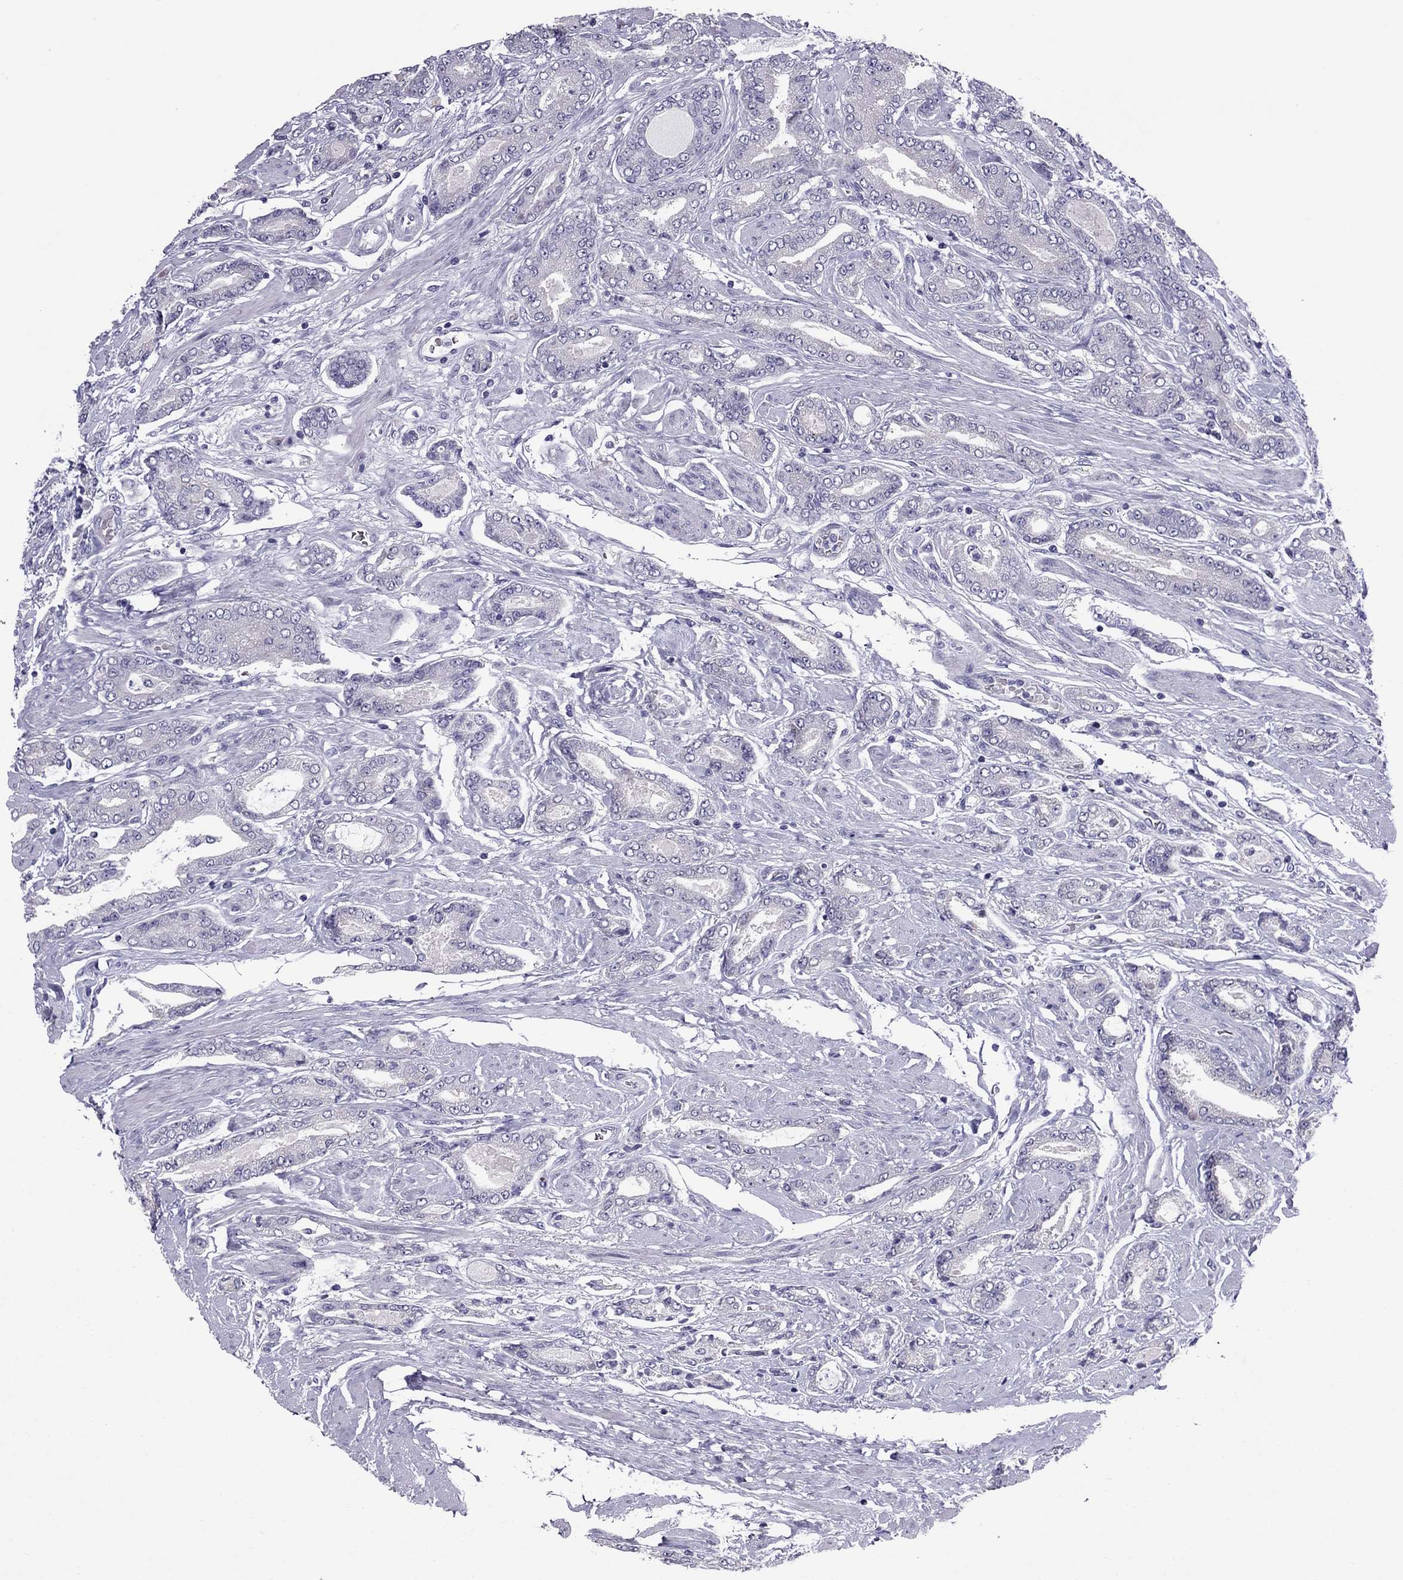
{"staining": {"intensity": "negative", "quantity": "none", "location": "none"}, "tissue": "prostate cancer", "cell_type": "Tumor cells", "image_type": "cancer", "snomed": [{"axis": "morphology", "description": "Adenocarcinoma, NOS"}, {"axis": "topography", "description": "Prostate"}], "caption": "Image shows no significant protein expression in tumor cells of prostate cancer (adenocarcinoma).", "gene": "TEX14", "patient": {"sex": "male", "age": 64}}